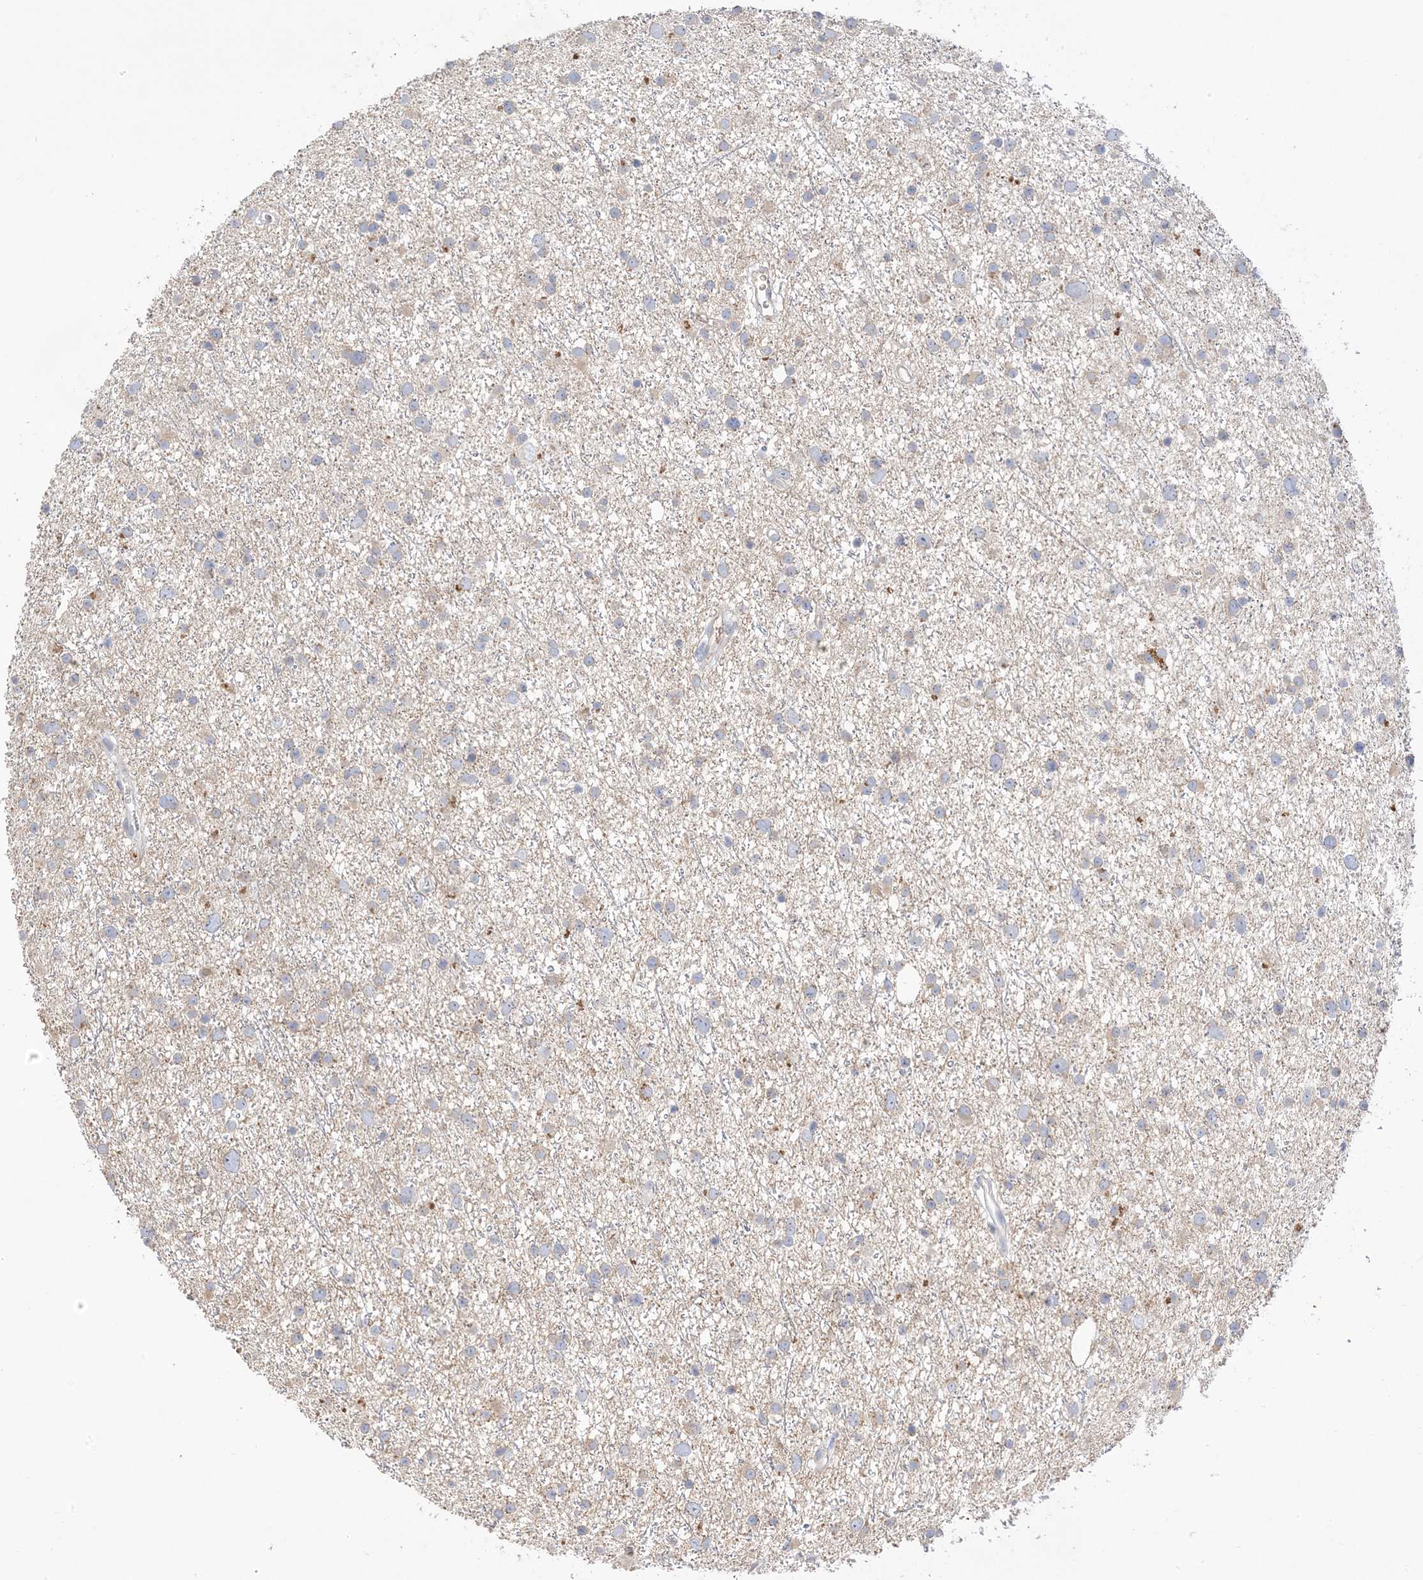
{"staining": {"intensity": "negative", "quantity": "none", "location": "none"}, "tissue": "glioma", "cell_type": "Tumor cells", "image_type": "cancer", "snomed": [{"axis": "morphology", "description": "Glioma, malignant, Low grade"}, {"axis": "topography", "description": "Cerebral cortex"}], "caption": "The histopathology image displays no significant positivity in tumor cells of malignant low-grade glioma.", "gene": "DPP9", "patient": {"sex": "female", "age": 39}}